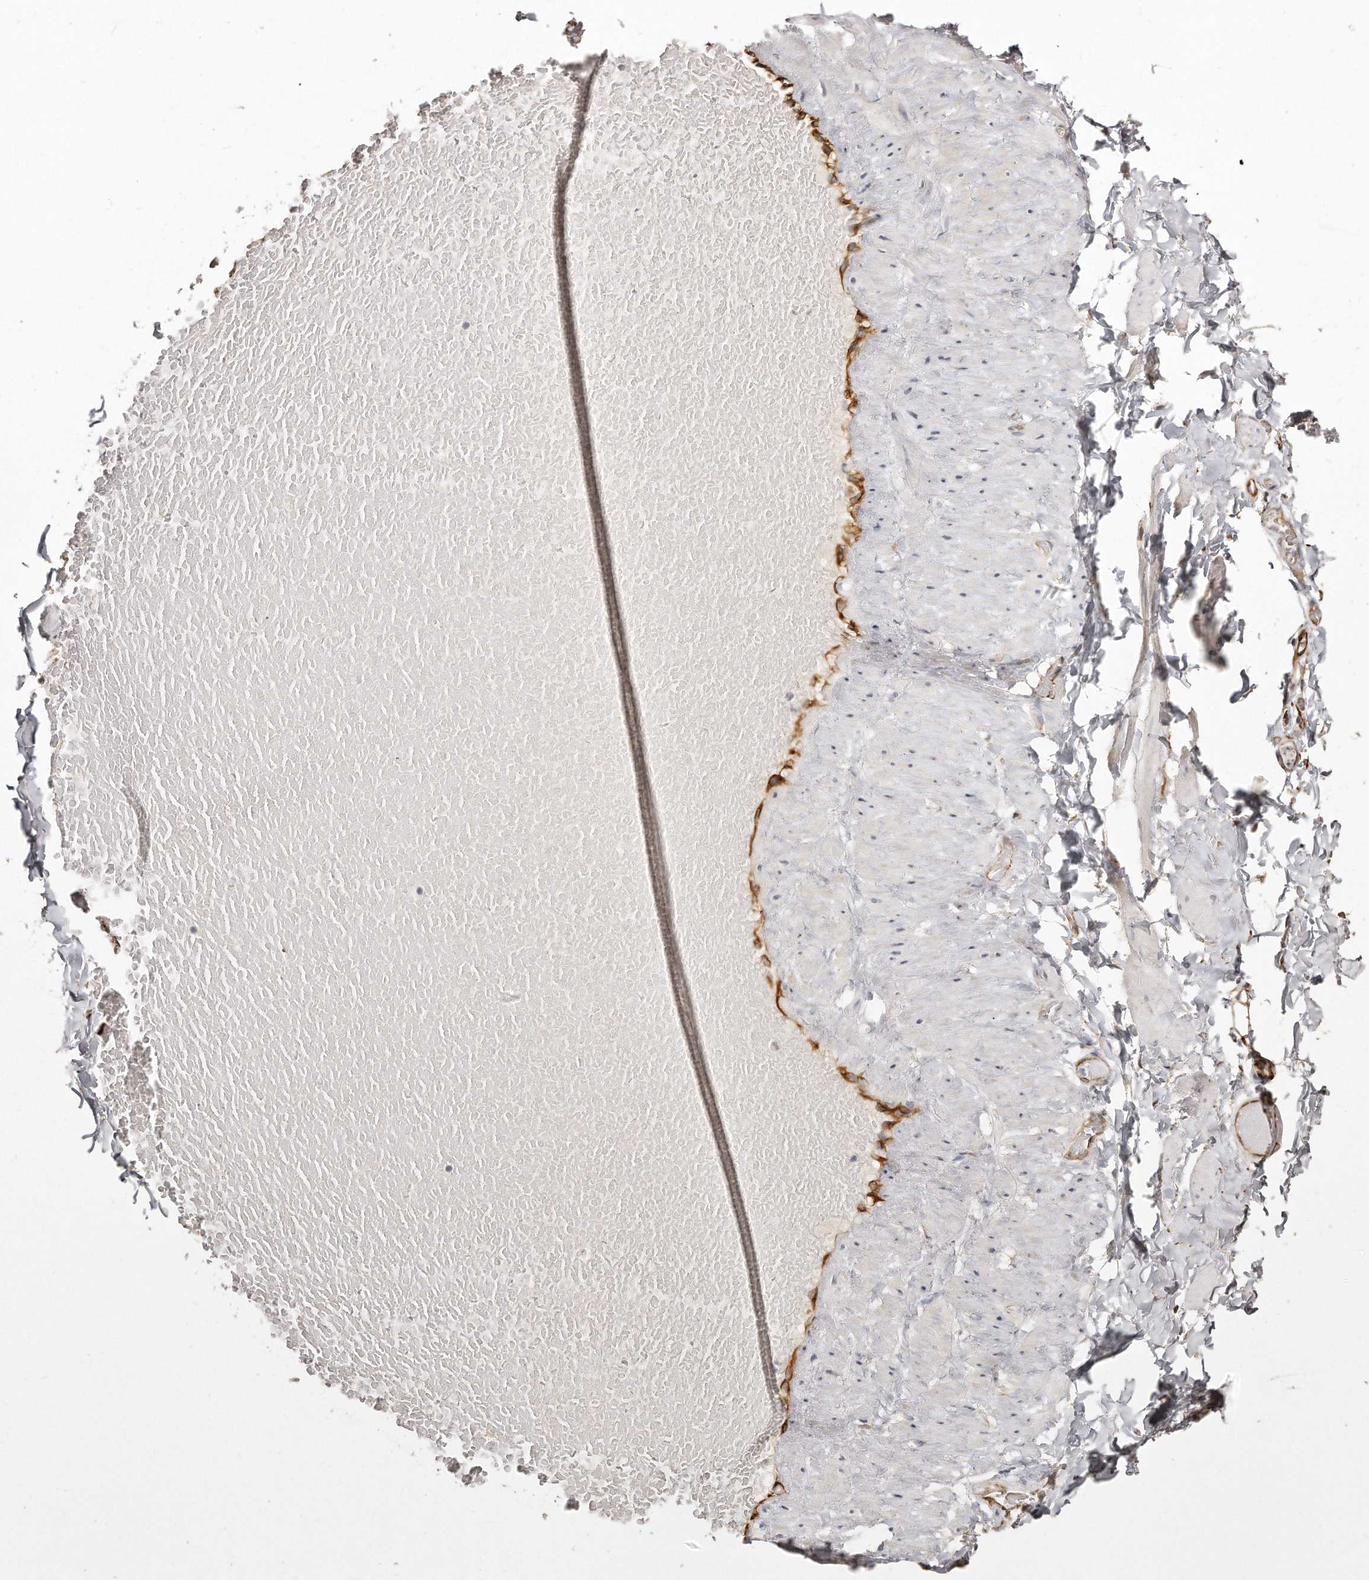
{"staining": {"intensity": "negative", "quantity": "none", "location": "none"}, "tissue": "adipose tissue", "cell_type": "Adipocytes", "image_type": "normal", "snomed": [{"axis": "morphology", "description": "Normal tissue, NOS"}, {"axis": "topography", "description": "Adipose tissue"}, {"axis": "topography", "description": "Vascular tissue"}, {"axis": "topography", "description": "Peripheral nerve tissue"}], "caption": "Adipocytes show no significant protein staining in unremarkable adipose tissue.", "gene": "ZYG11A", "patient": {"sex": "male", "age": 25}}